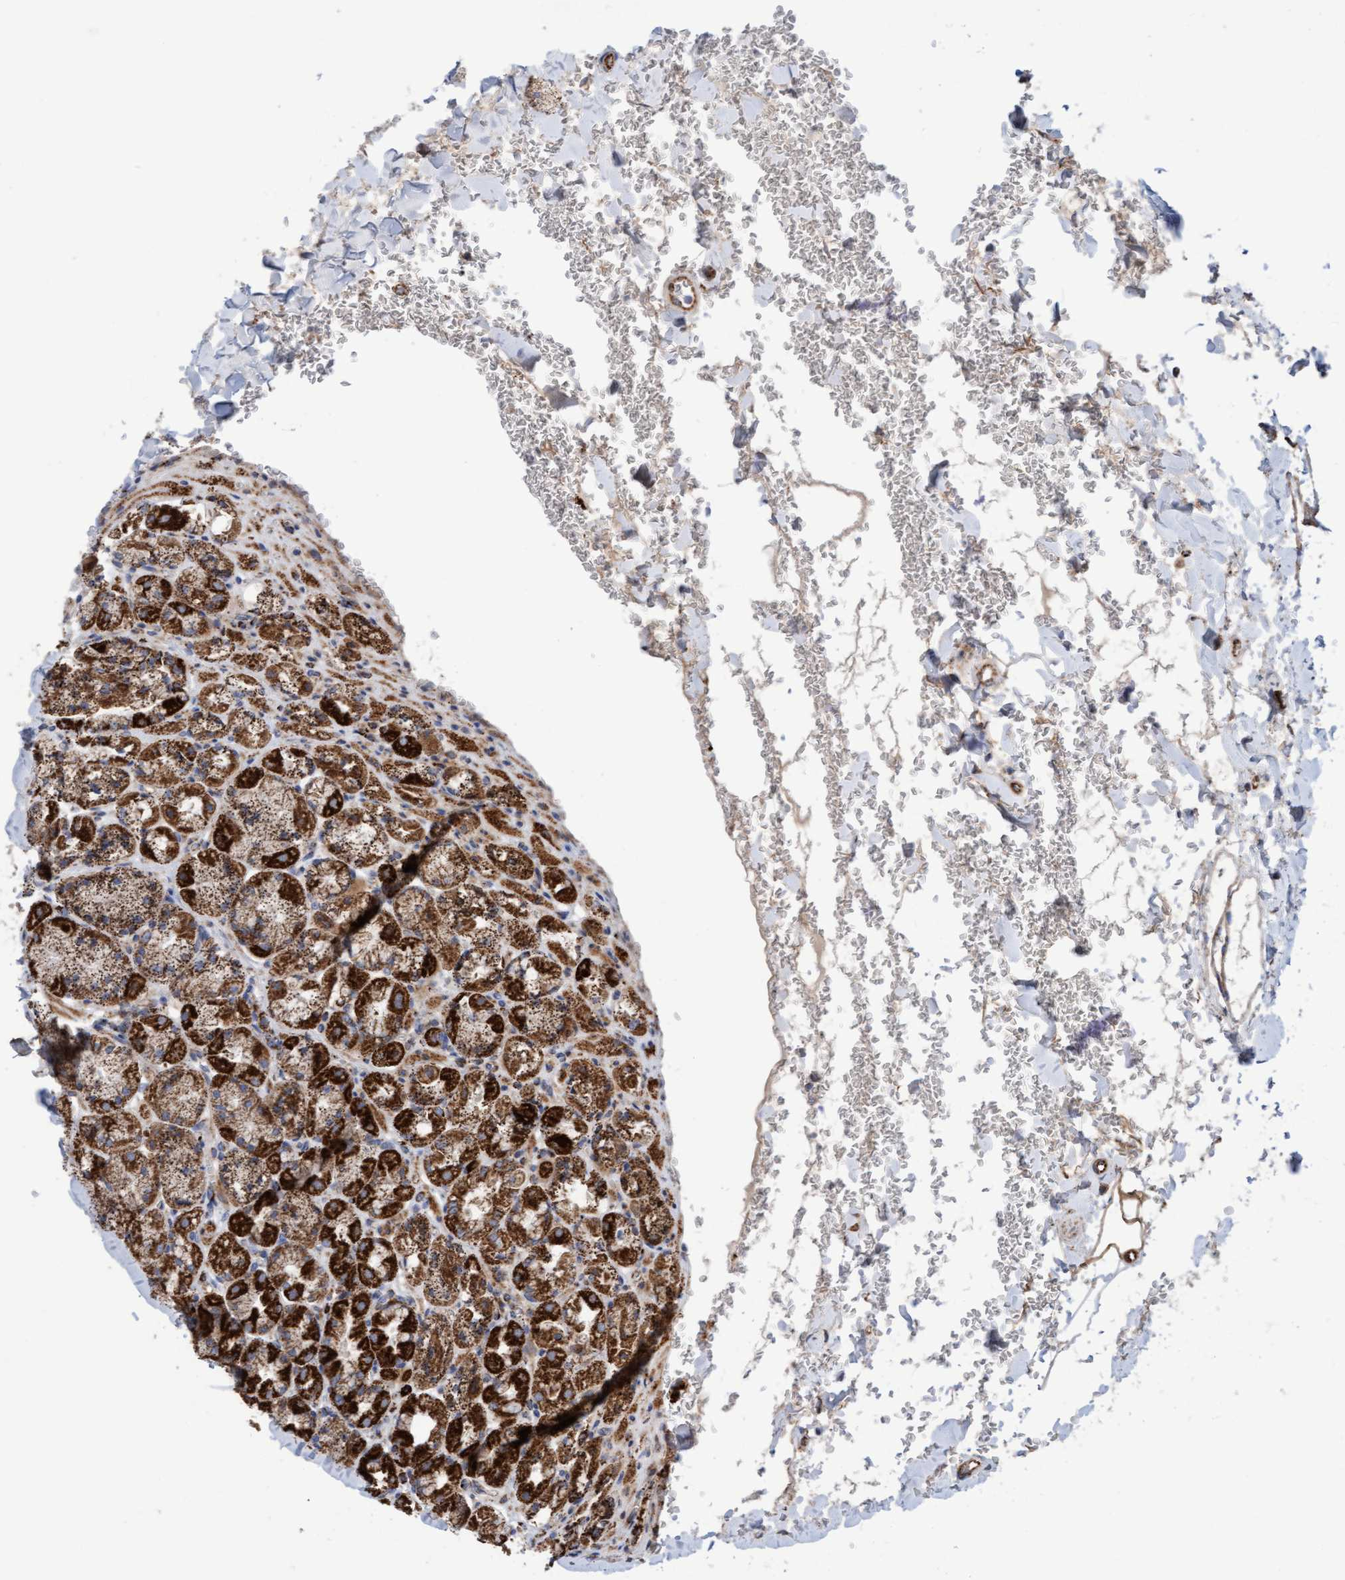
{"staining": {"intensity": "strong", "quantity": ">75%", "location": "cytoplasmic/membranous"}, "tissue": "stomach", "cell_type": "Glandular cells", "image_type": "normal", "snomed": [{"axis": "morphology", "description": "Normal tissue, NOS"}, {"axis": "topography", "description": "Stomach"}], "caption": "The photomicrograph exhibits a brown stain indicating the presence of a protein in the cytoplasmic/membranous of glandular cells in stomach. (DAB IHC with brightfield microscopy, high magnification).", "gene": "GGTA1", "patient": {"sex": "male", "age": 42}}